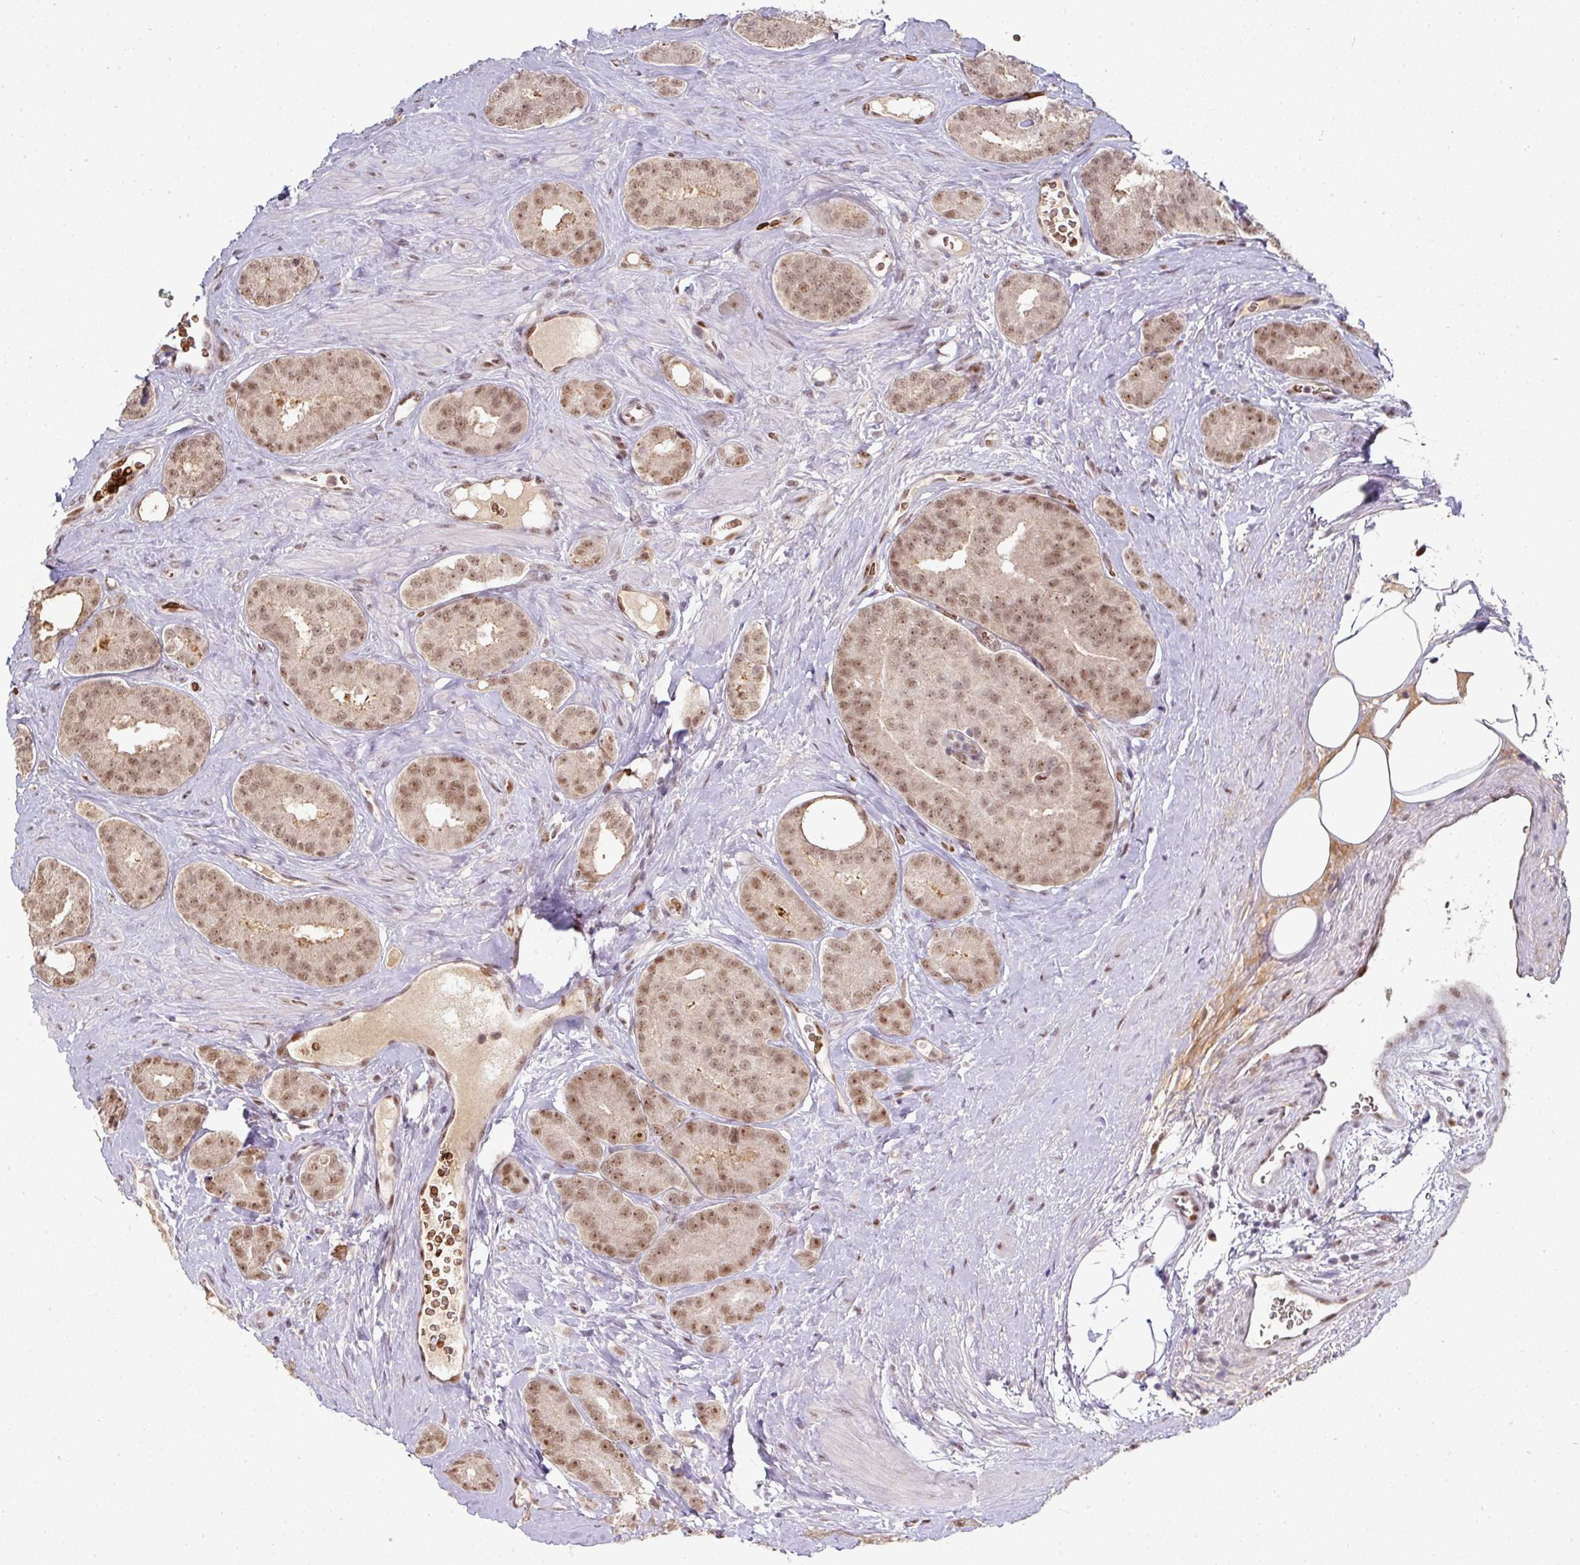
{"staining": {"intensity": "moderate", "quantity": ">75%", "location": "nuclear"}, "tissue": "prostate cancer", "cell_type": "Tumor cells", "image_type": "cancer", "snomed": [{"axis": "morphology", "description": "Adenocarcinoma, High grade"}, {"axis": "topography", "description": "Prostate"}], "caption": "A brown stain highlights moderate nuclear expression of a protein in high-grade adenocarcinoma (prostate) tumor cells.", "gene": "NEIL1", "patient": {"sex": "male", "age": 63}}